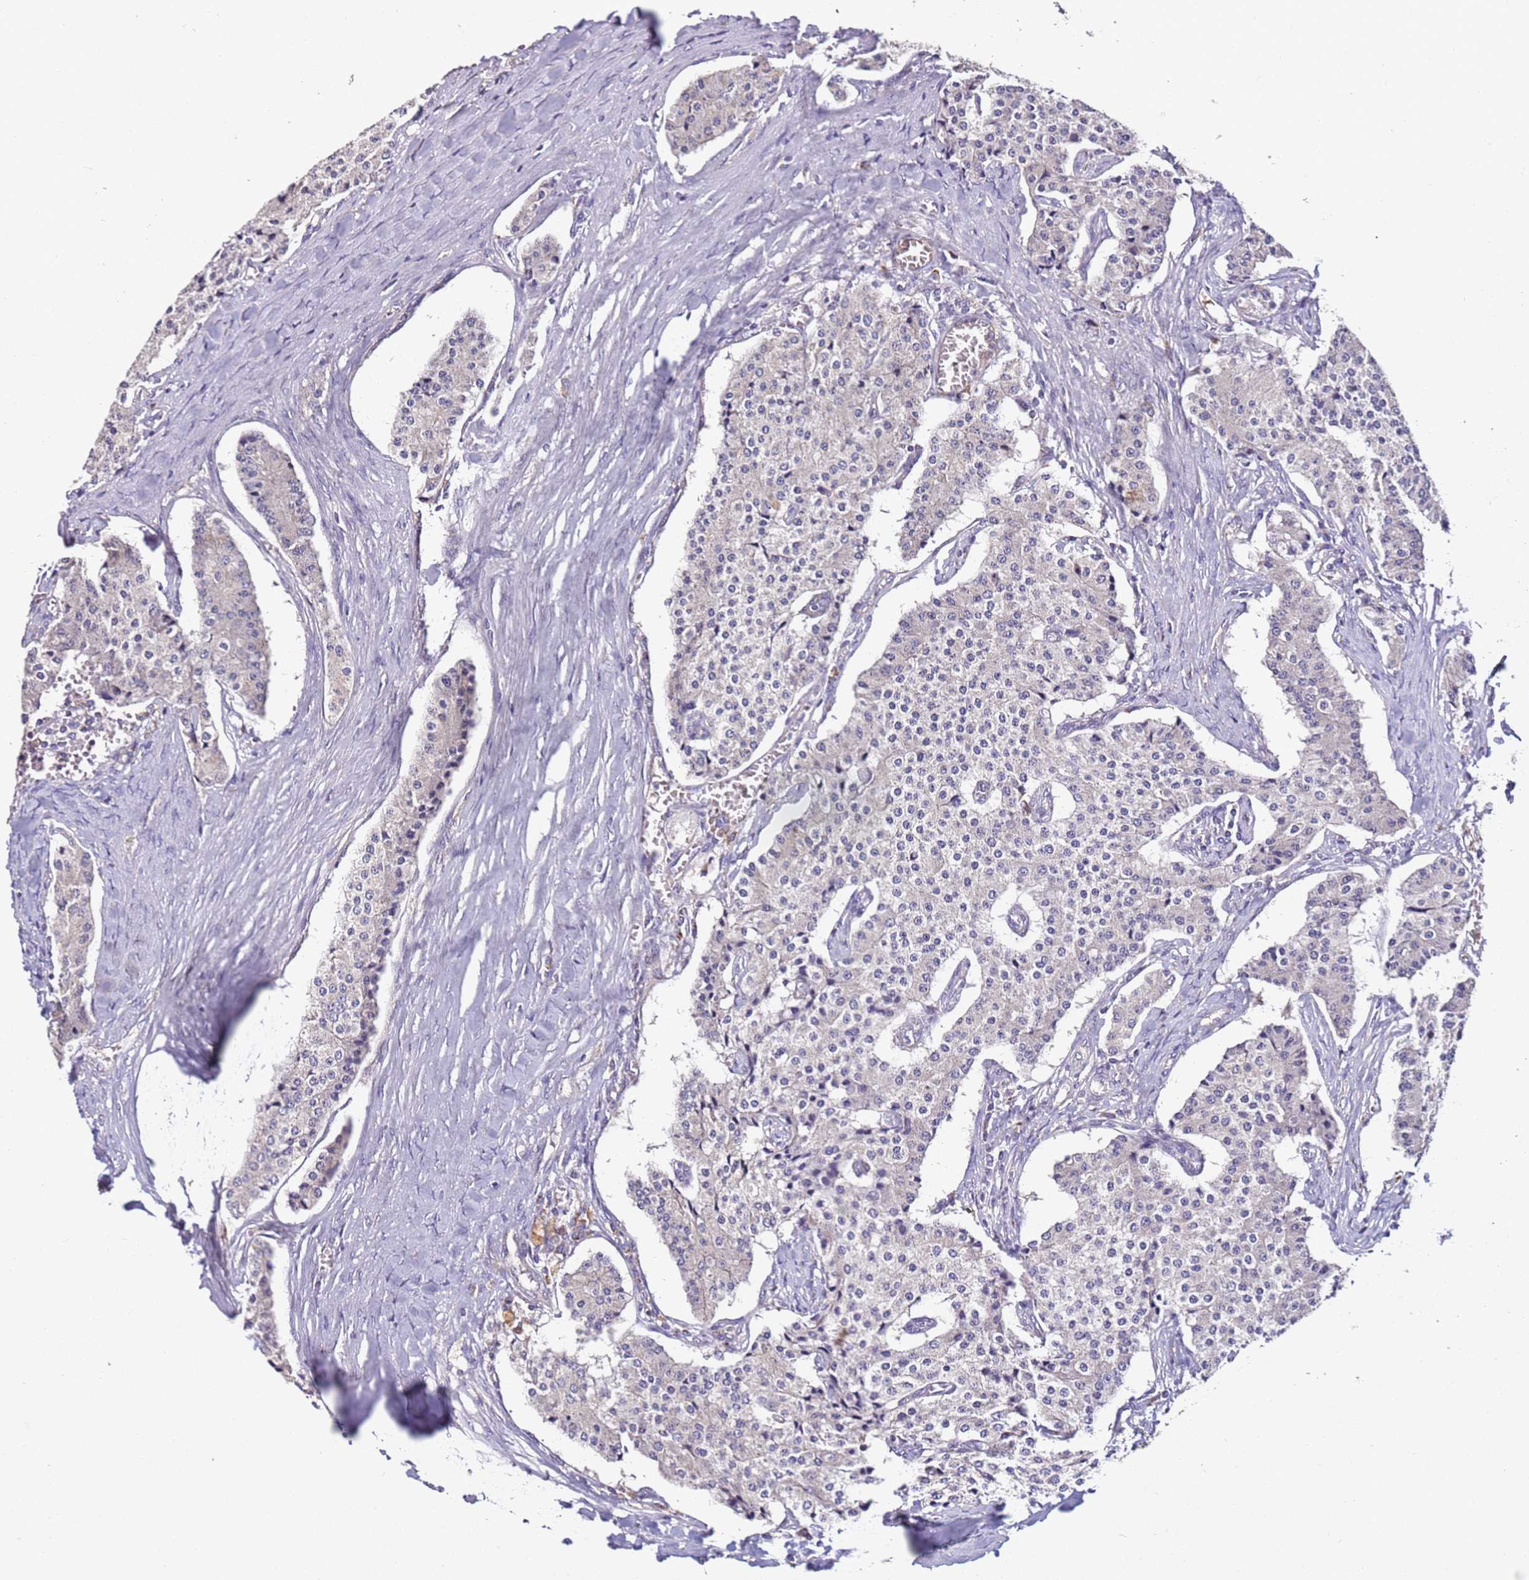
{"staining": {"intensity": "negative", "quantity": "none", "location": "none"}, "tissue": "carcinoid", "cell_type": "Tumor cells", "image_type": "cancer", "snomed": [{"axis": "morphology", "description": "Carcinoid, malignant, NOS"}, {"axis": "topography", "description": "Colon"}], "caption": "This is a photomicrograph of IHC staining of malignant carcinoid, which shows no staining in tumor cells. Nuclei are stained in blue.", "gene": "OR2B11", "patient": {"sex": "female", "age": 52}}